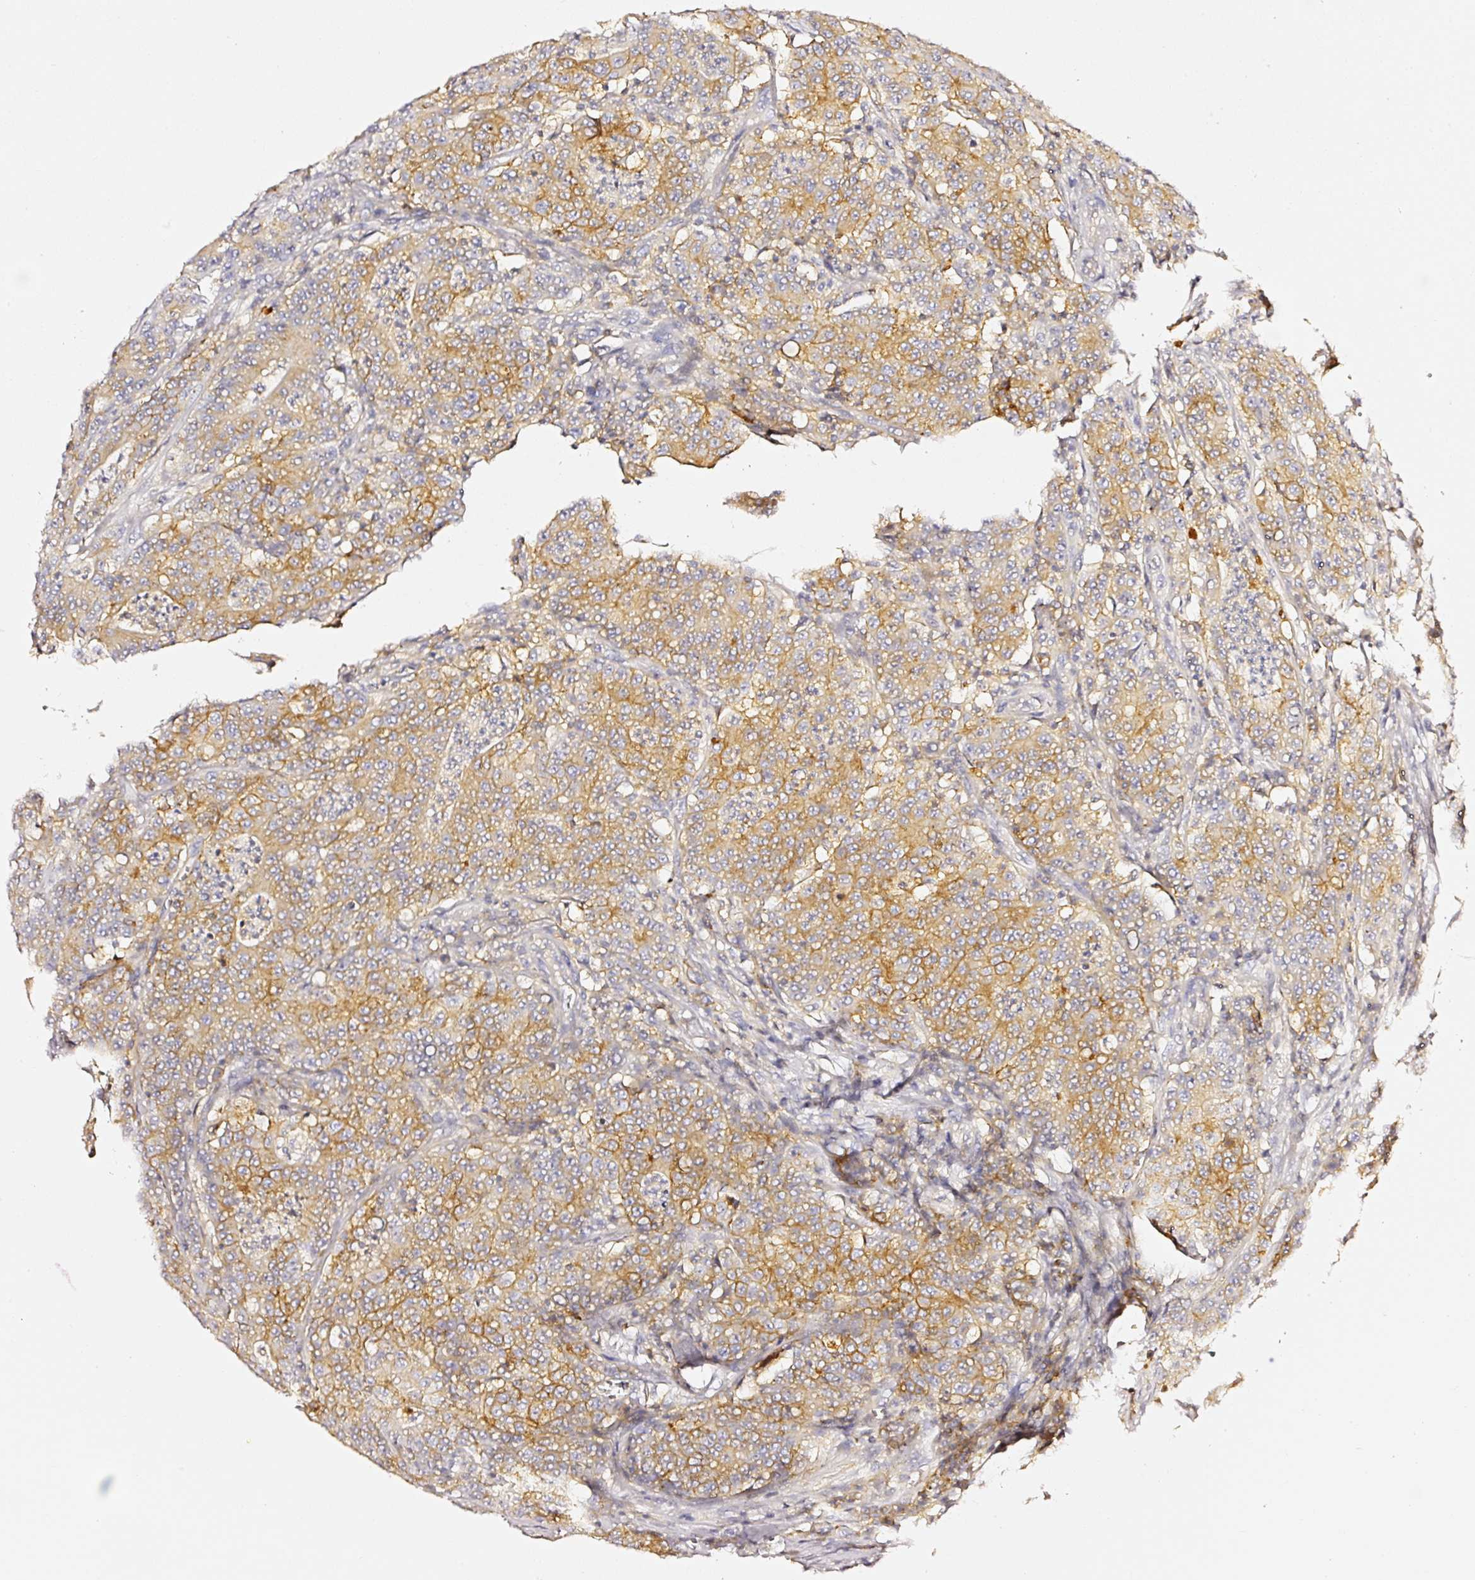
{"staining": {"intensity": "moderate", "quantity": ">75%", "location": "cytoplasmic/membranous"}, "tissue": "colorectal cancer", "cell_type": "Tumor cells", "image_type": "cancer", "snomed": [{"axis": "morphology", "description": "Adenocarcinoma, NOS"}, {"axis": "topography", "description": "Colon"}], "caption": "Human colorectal cancer stained with a brown dye displays moderate cytoplasmic/membranous positive expression in approximately >75% of tumor cells.", "gene": "CD47", "patient": {"sex": "male", "age": 83}}